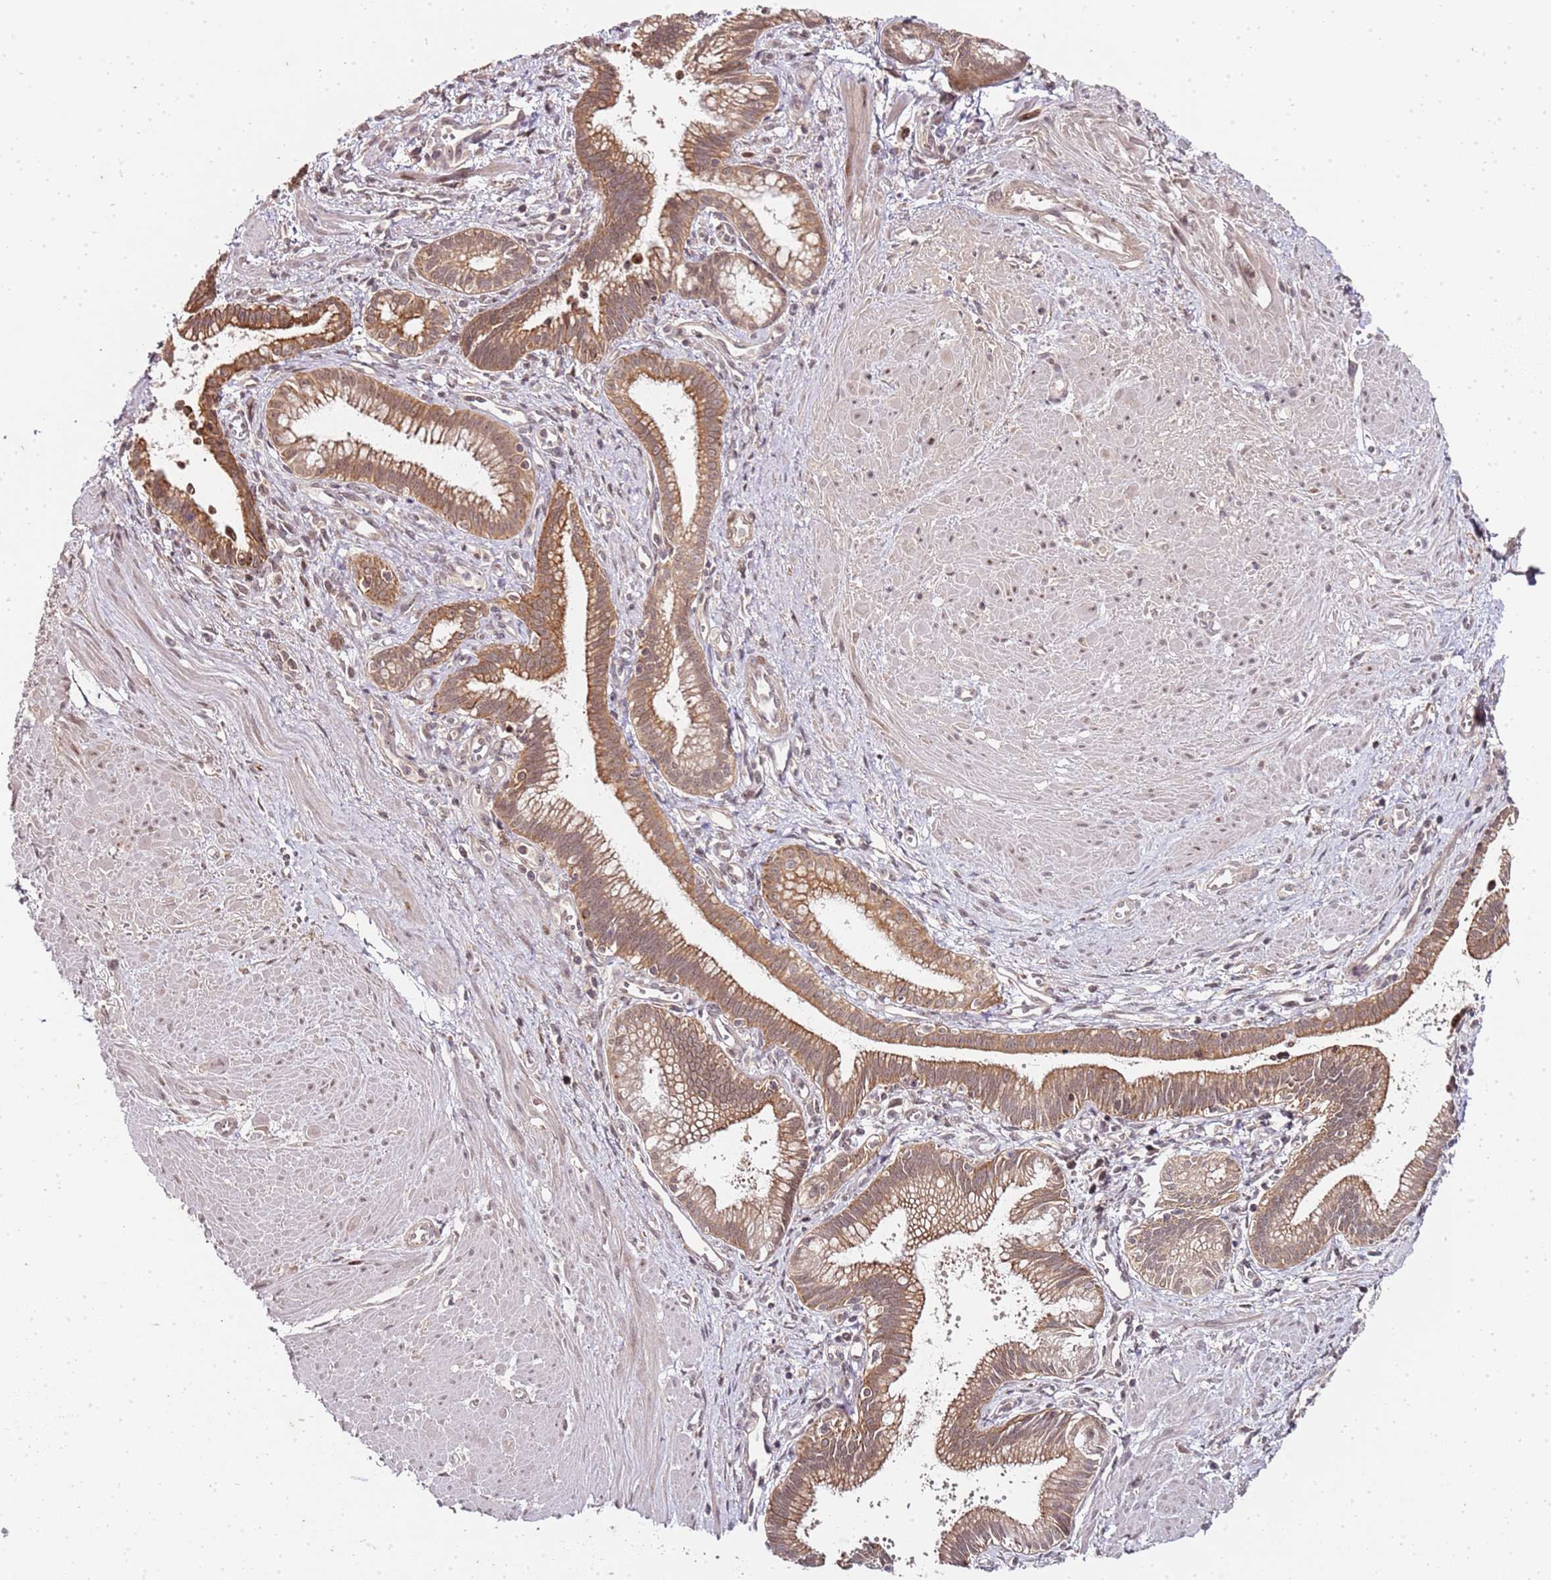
{"staining": {"intensity": "moderate", "quantity": ">75%", "location": "cytoplasmic/membranous"}, "tissue": "pancreatic cancer", "cell_type": "Tumor cells", "image_type": "cancer", "snomed": [{"axis": "morphology", "description": "Adenocarcinoma, NOS"}, {"axis": "topography", "description": "Pancreas"}], "caption": "A brown stain shows moderate cytoplasmic/membranous expression of a protein in pancreatic cancer (adenocarcinoma) tumor cells.", "gene": "EDC3", "patient": {"sex": "male", "age": 78}}